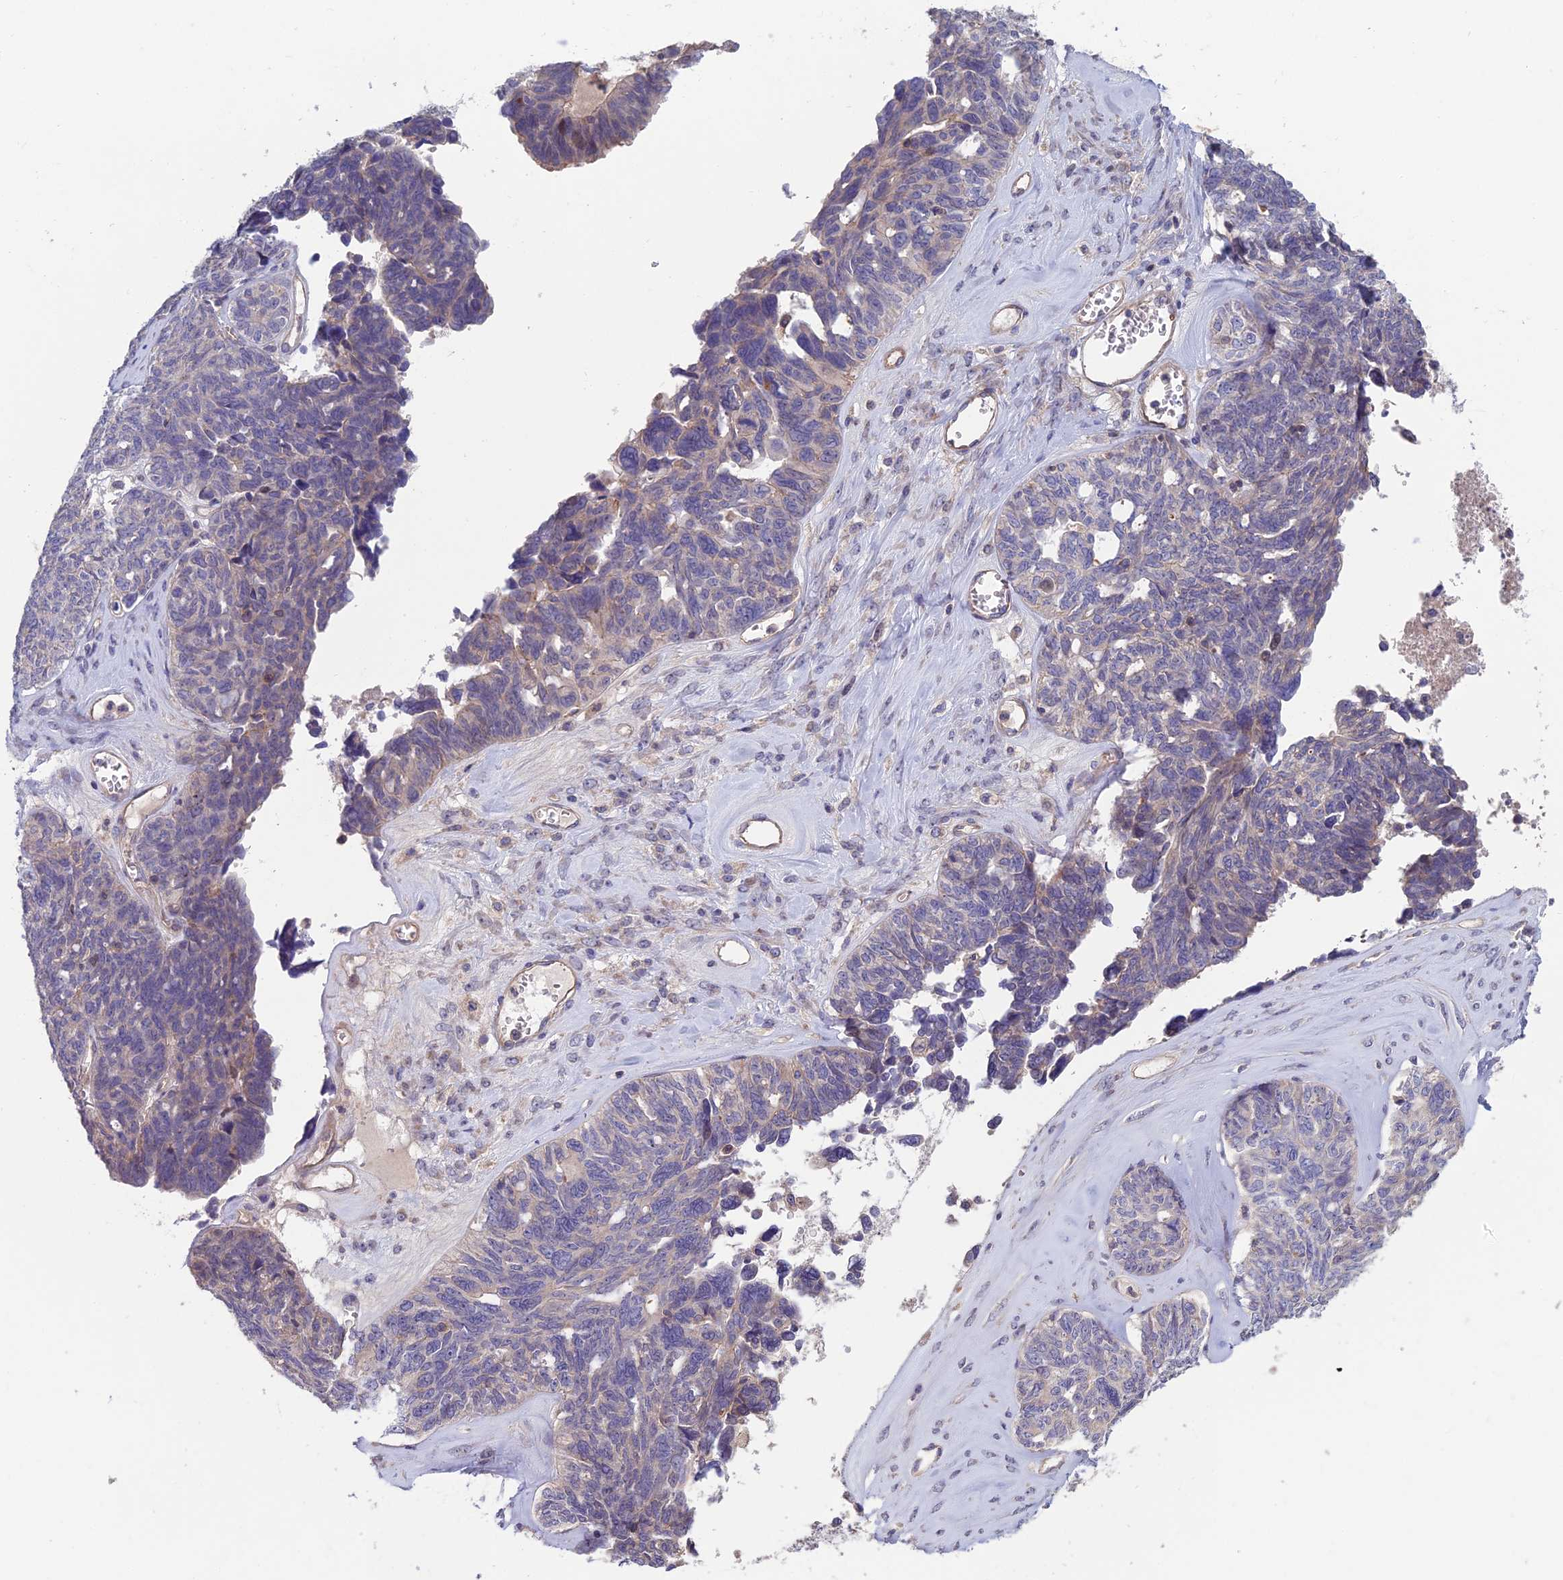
{"staining": {"intensity": "negative", "quantity": "none", "location": "none"}, "tissue": "ovarian cancer", "cell_type": "Tumor cells", "image_type": "cancer", "snomed": [{"axis": "morphology", "description": "Cystadenocarcinoma, serous, NOS"}, {"axis": "topography", "description": "Ovary"}], "caption": "There is no significant positivity in tumor cells of ovarian cancer (serous cystadenocarcinoma).", "gene": "USP37", "patient": {"sex": "female", "age": 79}}